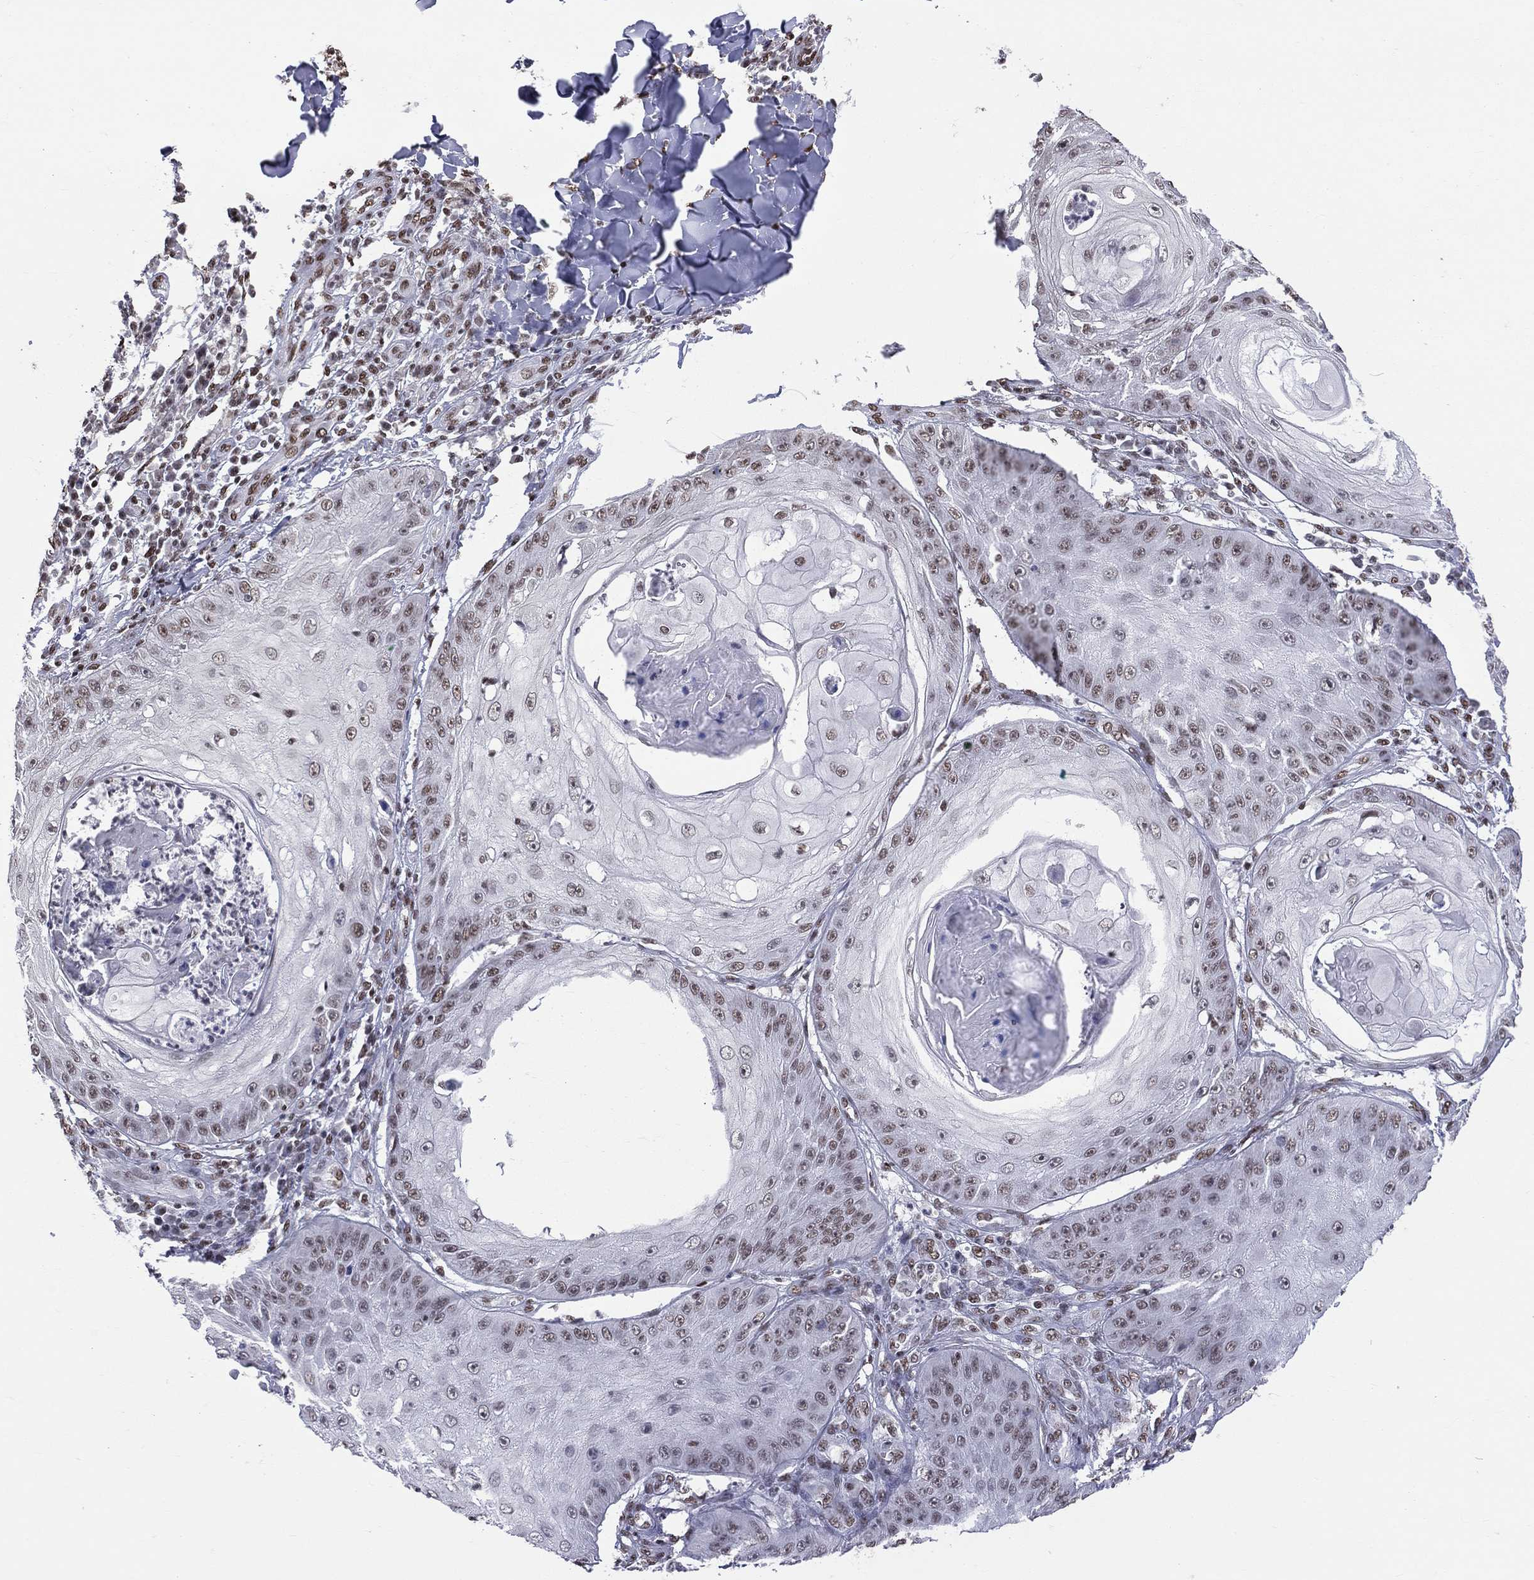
{"staining": {"intensity": "moderate", "quantity": "25%-75%", "location": "nuclear"}, "tissue": "skin cancer", "cell_type": "Tumor cells", "image_type": "cancer", "snomed": [{"axis": "morphology", "description": "Squamous cell carcinoma, NOS"}, {"axis": "topography", "description": "Skin"}], "caption": "Skin cancer (squamous cell carcinoma) was stained to show a protein in brown. There is medium levels of moderate nuclear staining in about 25%-75% of tumor cells.", "gene": "ZNF7", "patient": {"sex": "male", "age": 70}}